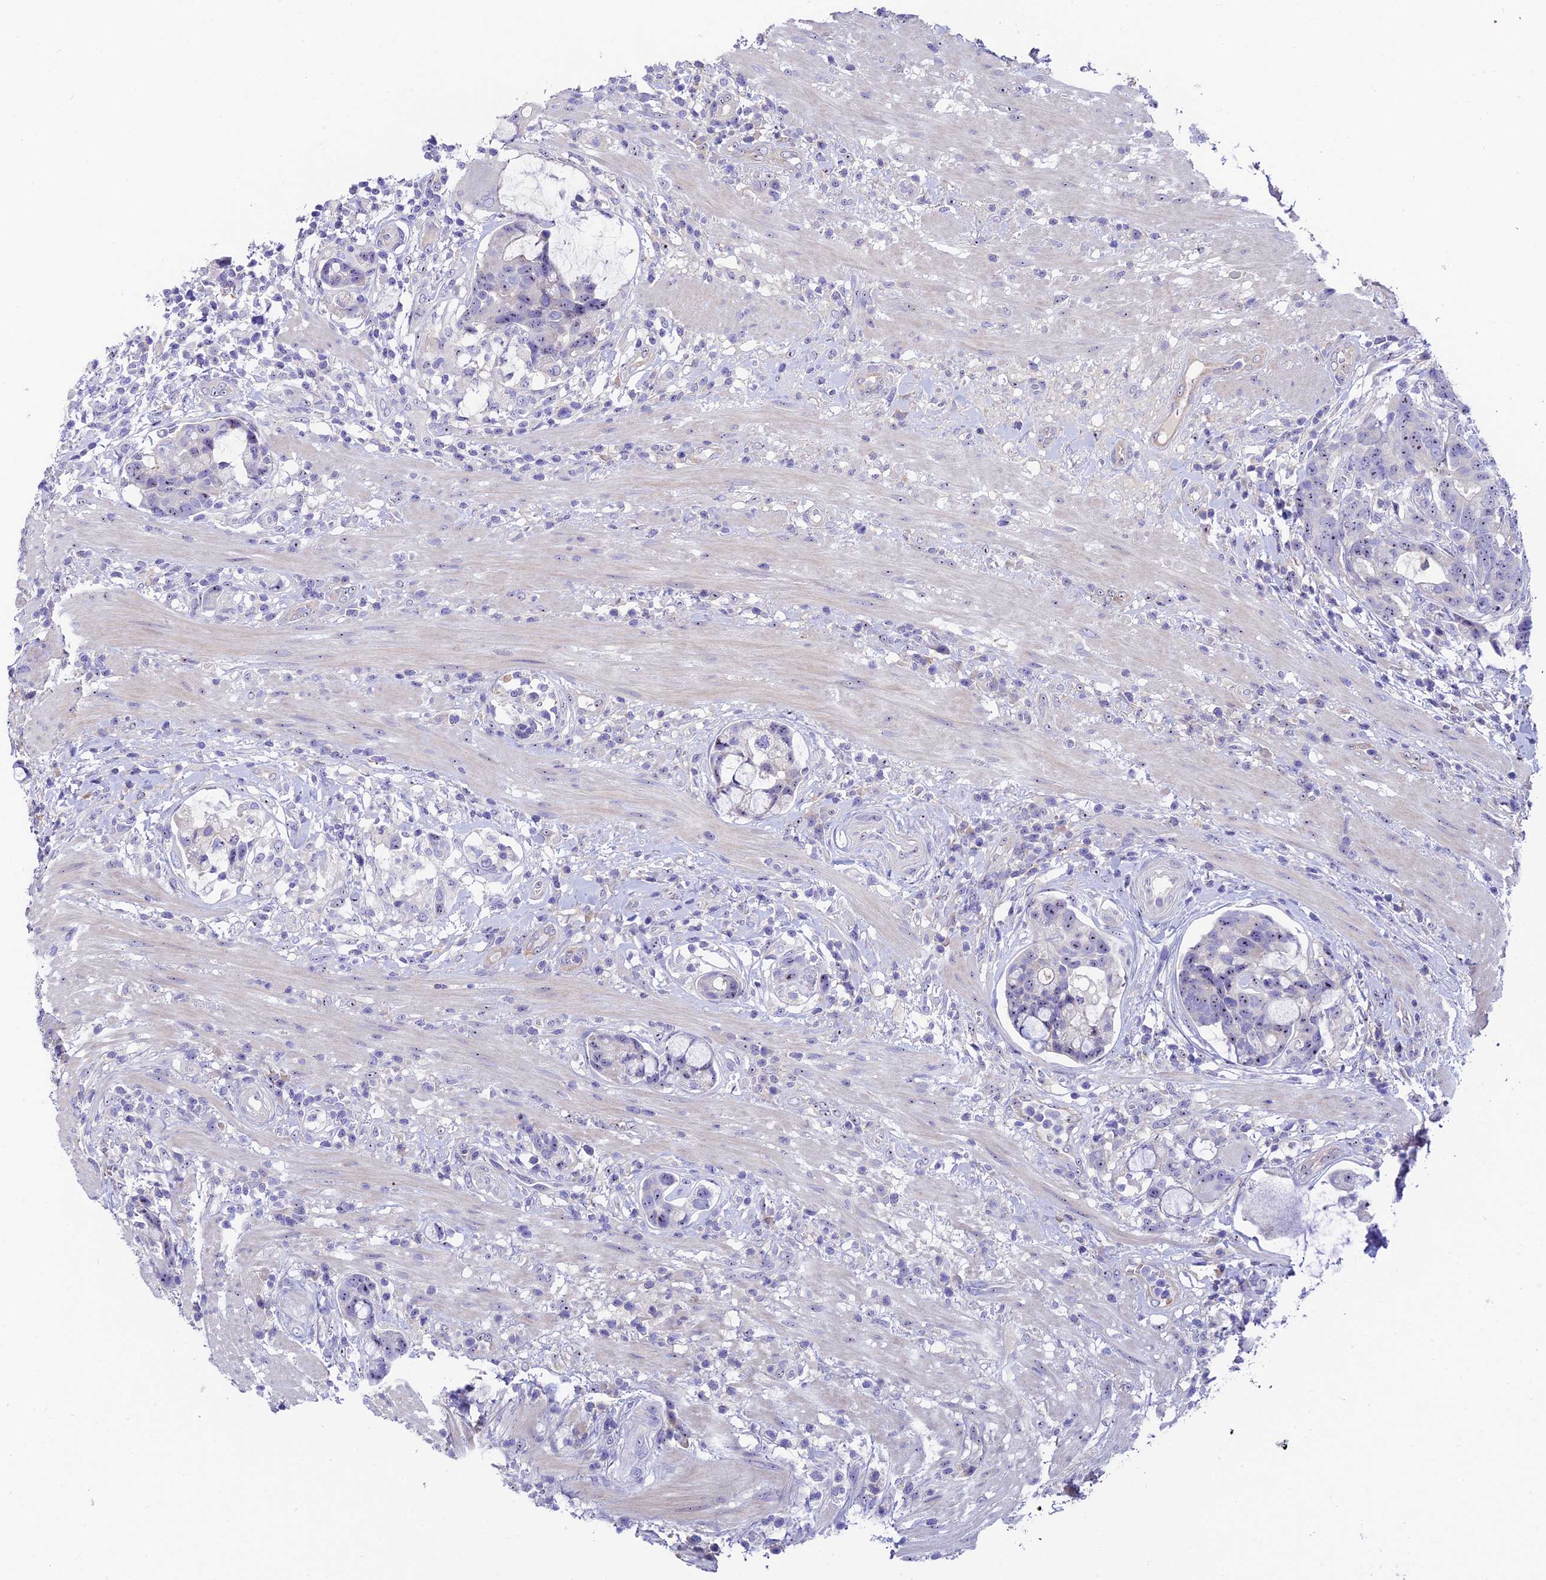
{"staining": {"intensity": "negative", "quantity": "none", "location": "none"}, "tissue": "colorectal cancer", "cell_type": "Tumor cells", "image_type": "cancer", "snomed": [{"axis": "morphology", "description": "Adenocarcinoma, NOS"}, {"axis": "topography", "description": "Colon"}], "caption": "Colorectal adenocarcinoma was stained to show a protein in brown. There is no significant positivity in tumor cells.", "gene": "DUSP29", "patient": {"sex": "female", "age": 82}}